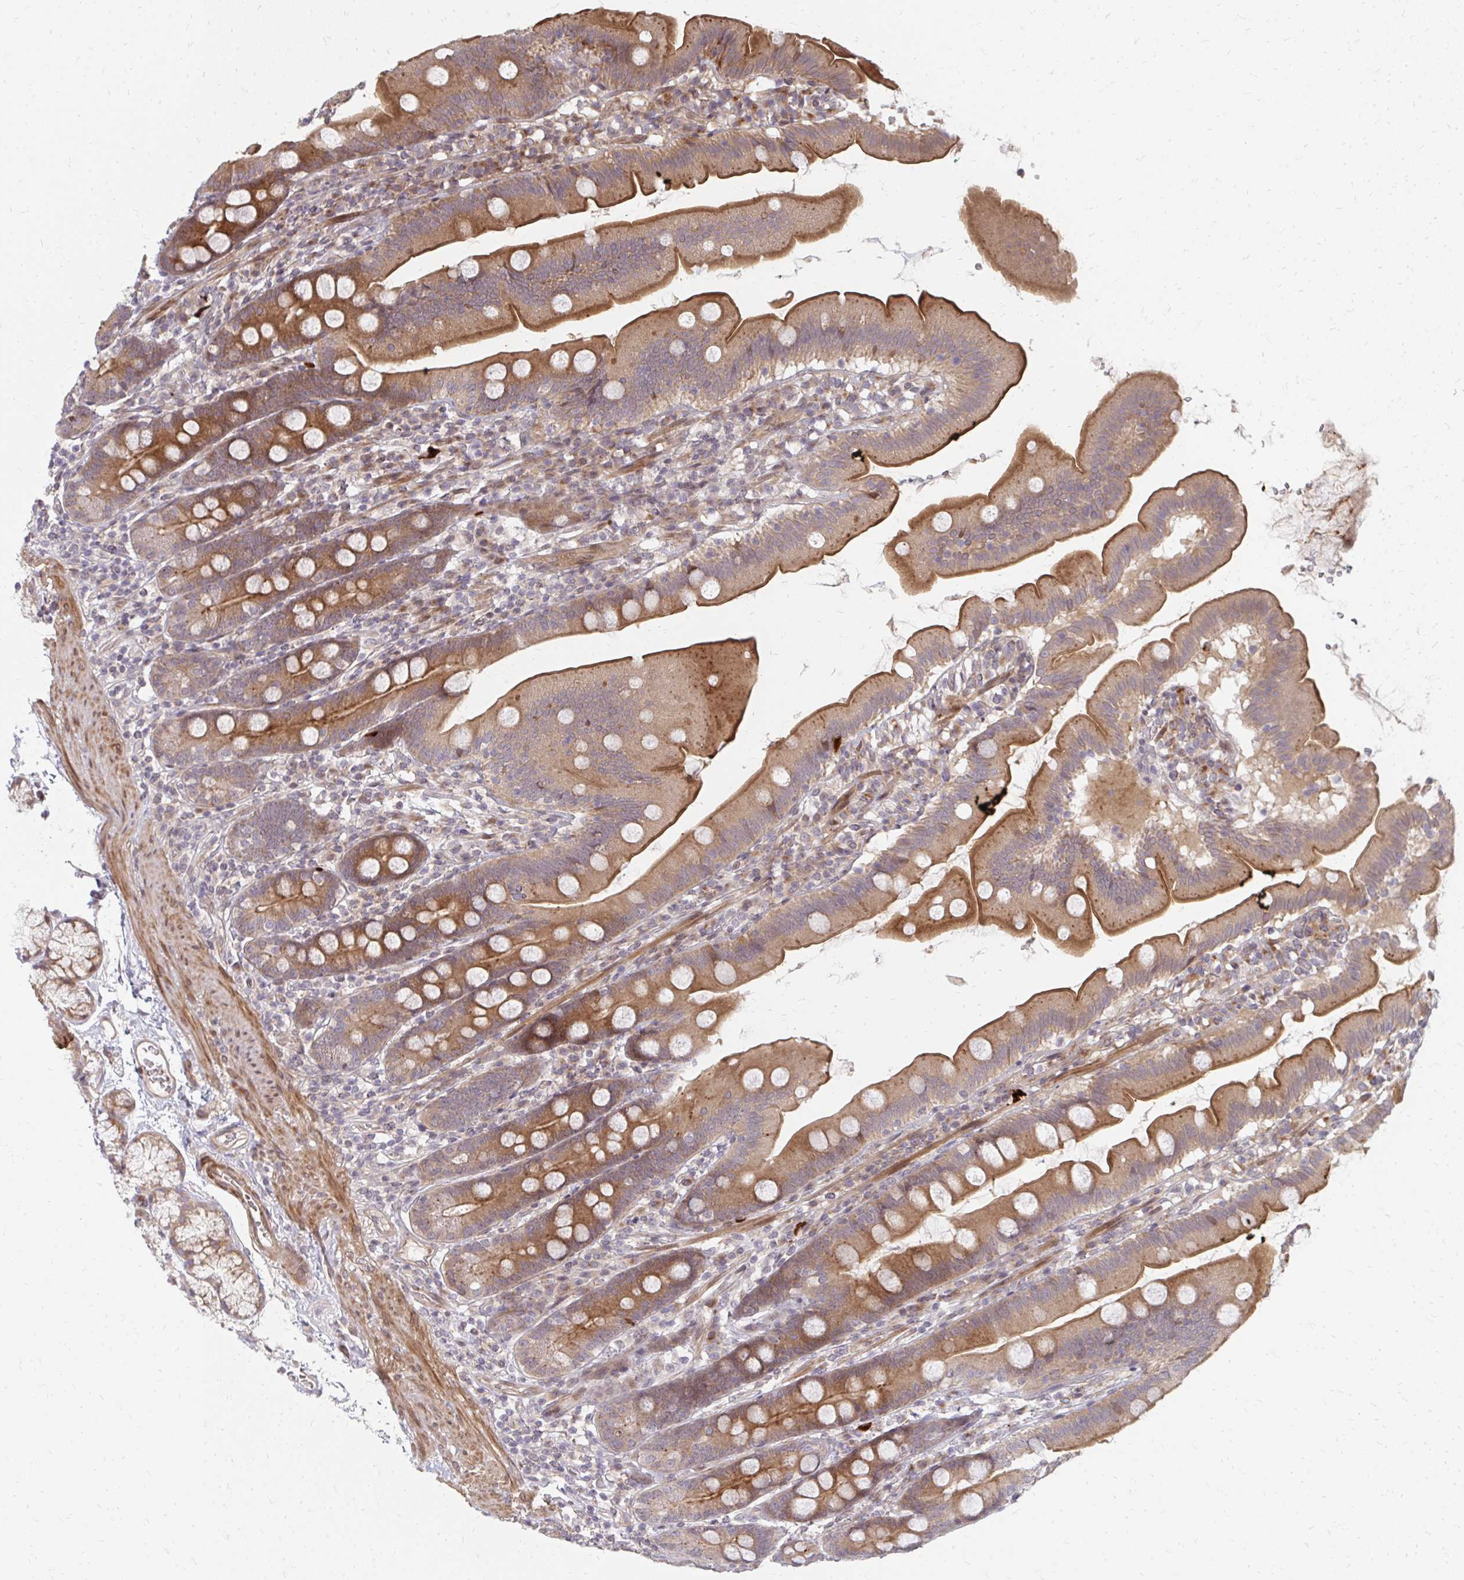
{"staining": {"intensity": "moderate", "quantity": ">75%", "location": "cytoplasmic/membranous"}, "tissue": "duodenum", "cell_type": "Glandular cells", "image_type": "normal", "snomed": [{"axis": "morphology", "description": "Normal tissue, NOS"}, {"axis": "topography", "description": "Duodenum"}], "caption": "High-power microscopy captured an immunohistochemistry histopathology image of normal duodenum, revealing moderate cytoplasmic/membranous positivity in about >75% of glandular cells.", "gene": "ZNF285", "patient": {"sex": "female", "age": 67}}